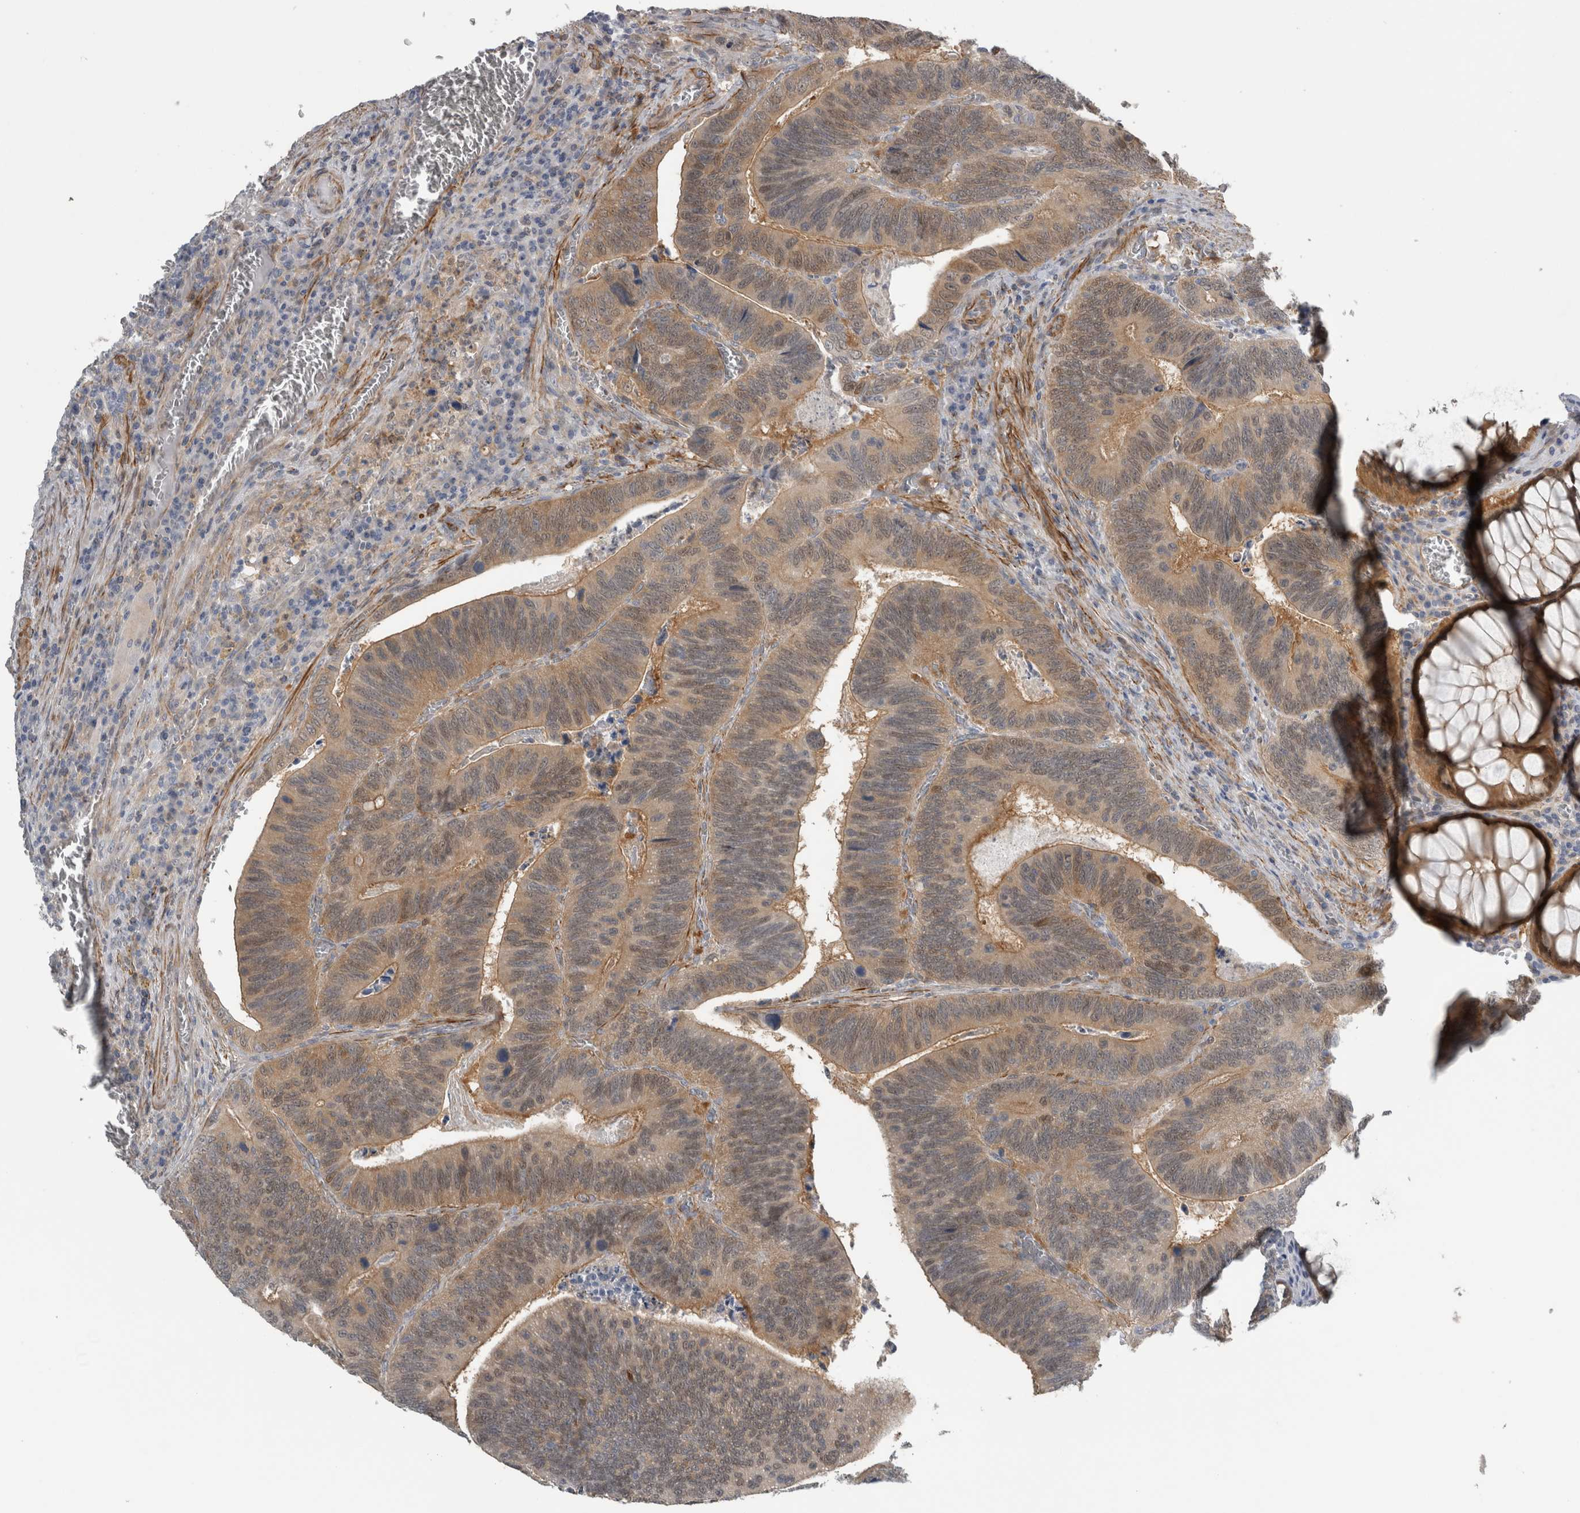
{"staining": {"intensity": "weak", "quantity": ">75%", "location": "cytoplasmic/membranous,nuclear"}, "tissue": "colorectal cancer", "cell_type": "Tumor cells", "image_type": "cancer", "snomed": [{"axis": "morphology", "description": "Inflammation, NOS"}, {"axis": "morphology", "description": "Adenocarcinoma, NOS"}, {"axis": "topography", "description": "Colon"}], "caption": "About >75% of tumor cells in human adenocarcinoma (colorectal) display weak cytoplasmic/membranous and nuclear protein staining as visualized by brown immunohistochemical staining.", "gene": "NAPRT", "patient": {"sex": "male", "age": 72}}